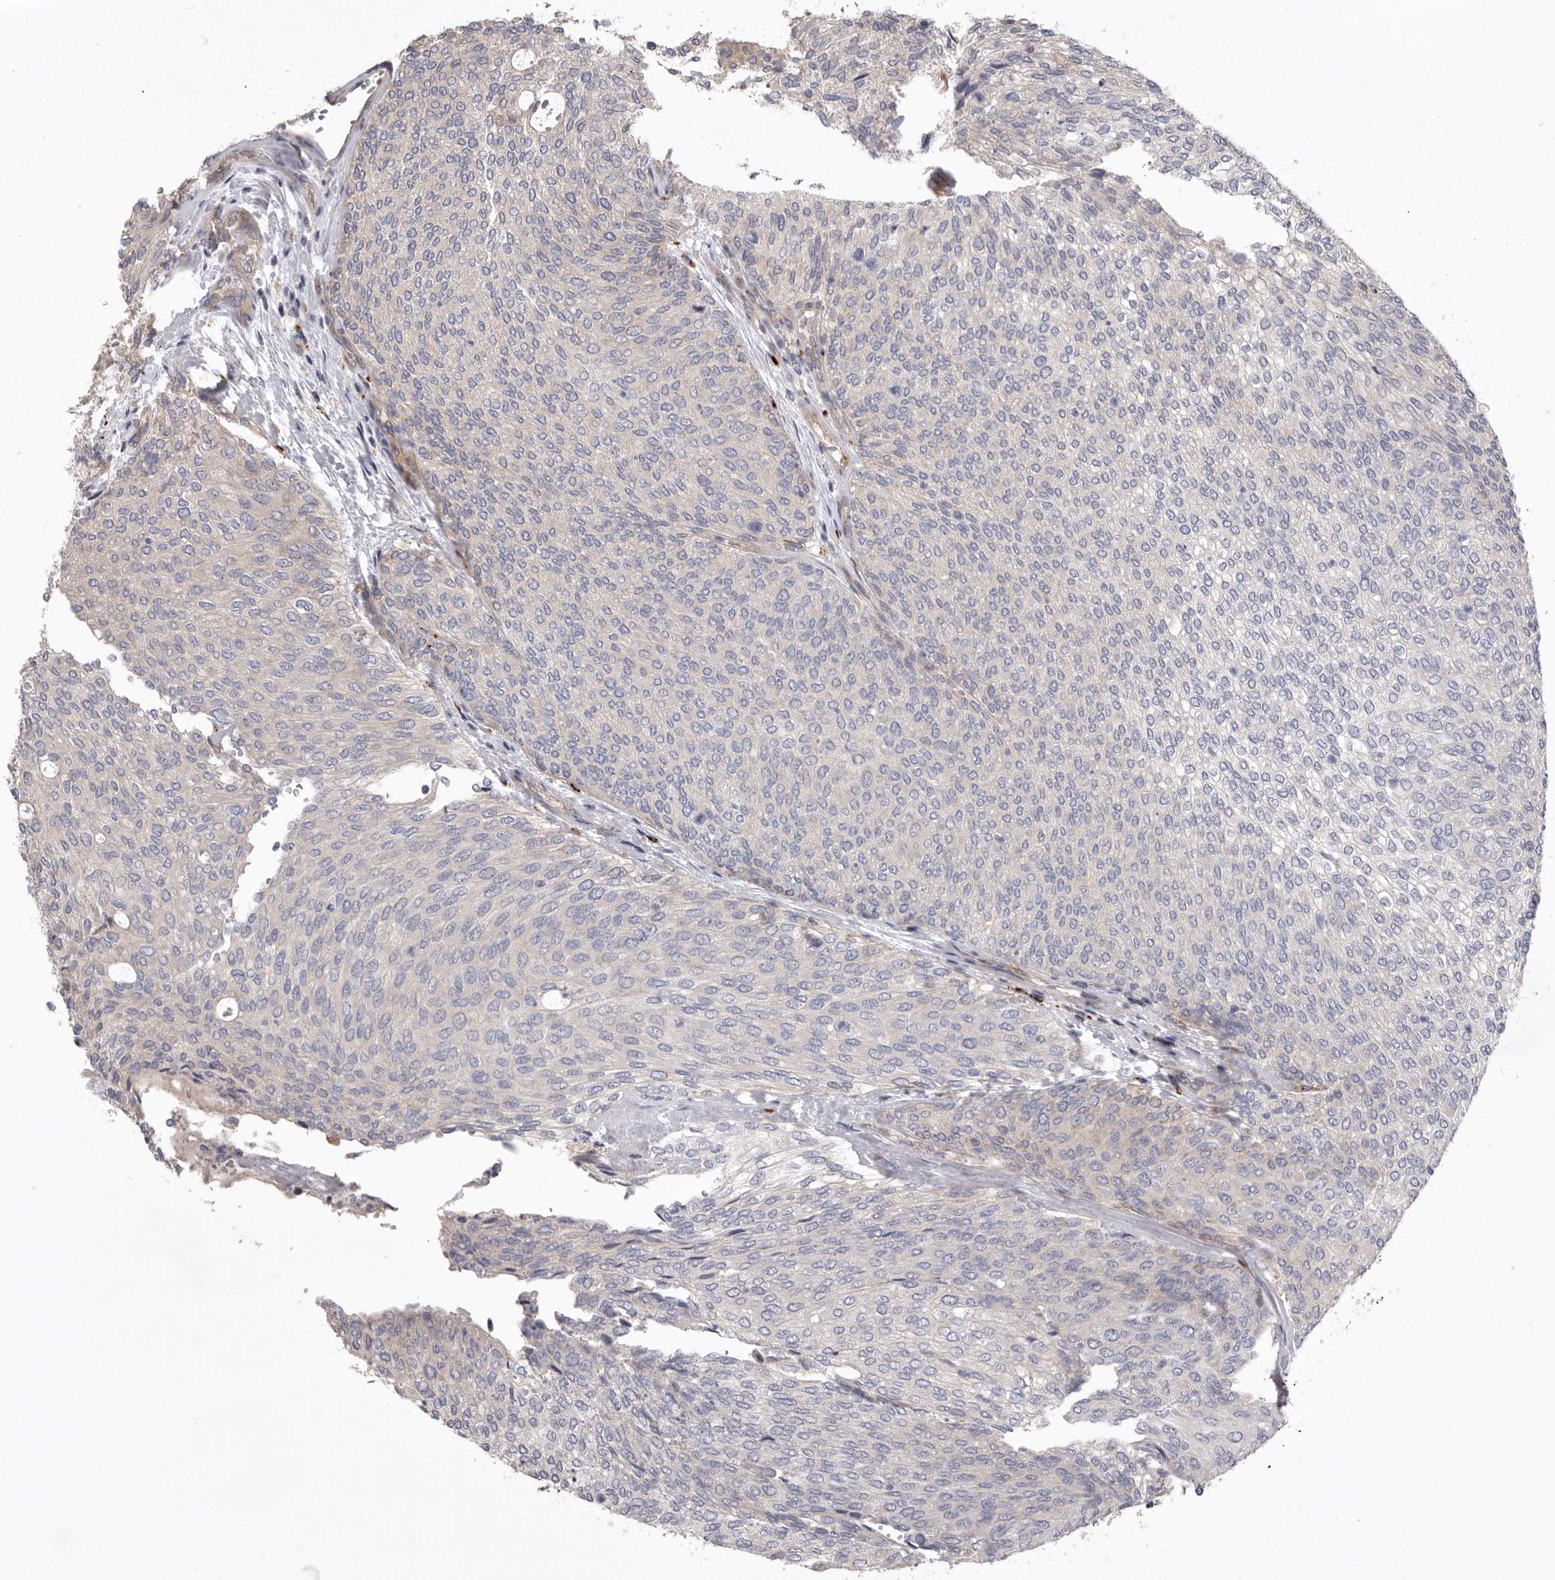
{"staining": {"intensity": "negative", "quantity": "none", "location": "none"}, "tissue": "urothelial cancer", "cell_type": "Tumor cells", "image_type": "cancer", "snomed": [{"axis": "morphology", "description": "Urothelial carcinoma, Low grade"}, {"axis": "topography", "description": "Urinary bladder"}], "caption": "IHC histopathology image of neoplastic tissue: human low-grade urothelial carcinoma stained with DAB (3,3'-diaminobenzidine) reveals no significant protein expression in tumor cells. The staining is performed using DAB brown chromogen with nuclei counter-stained in using hematoxylin.", "gene": "WDR47", "patient": {"sex": "female", "age": 79}}